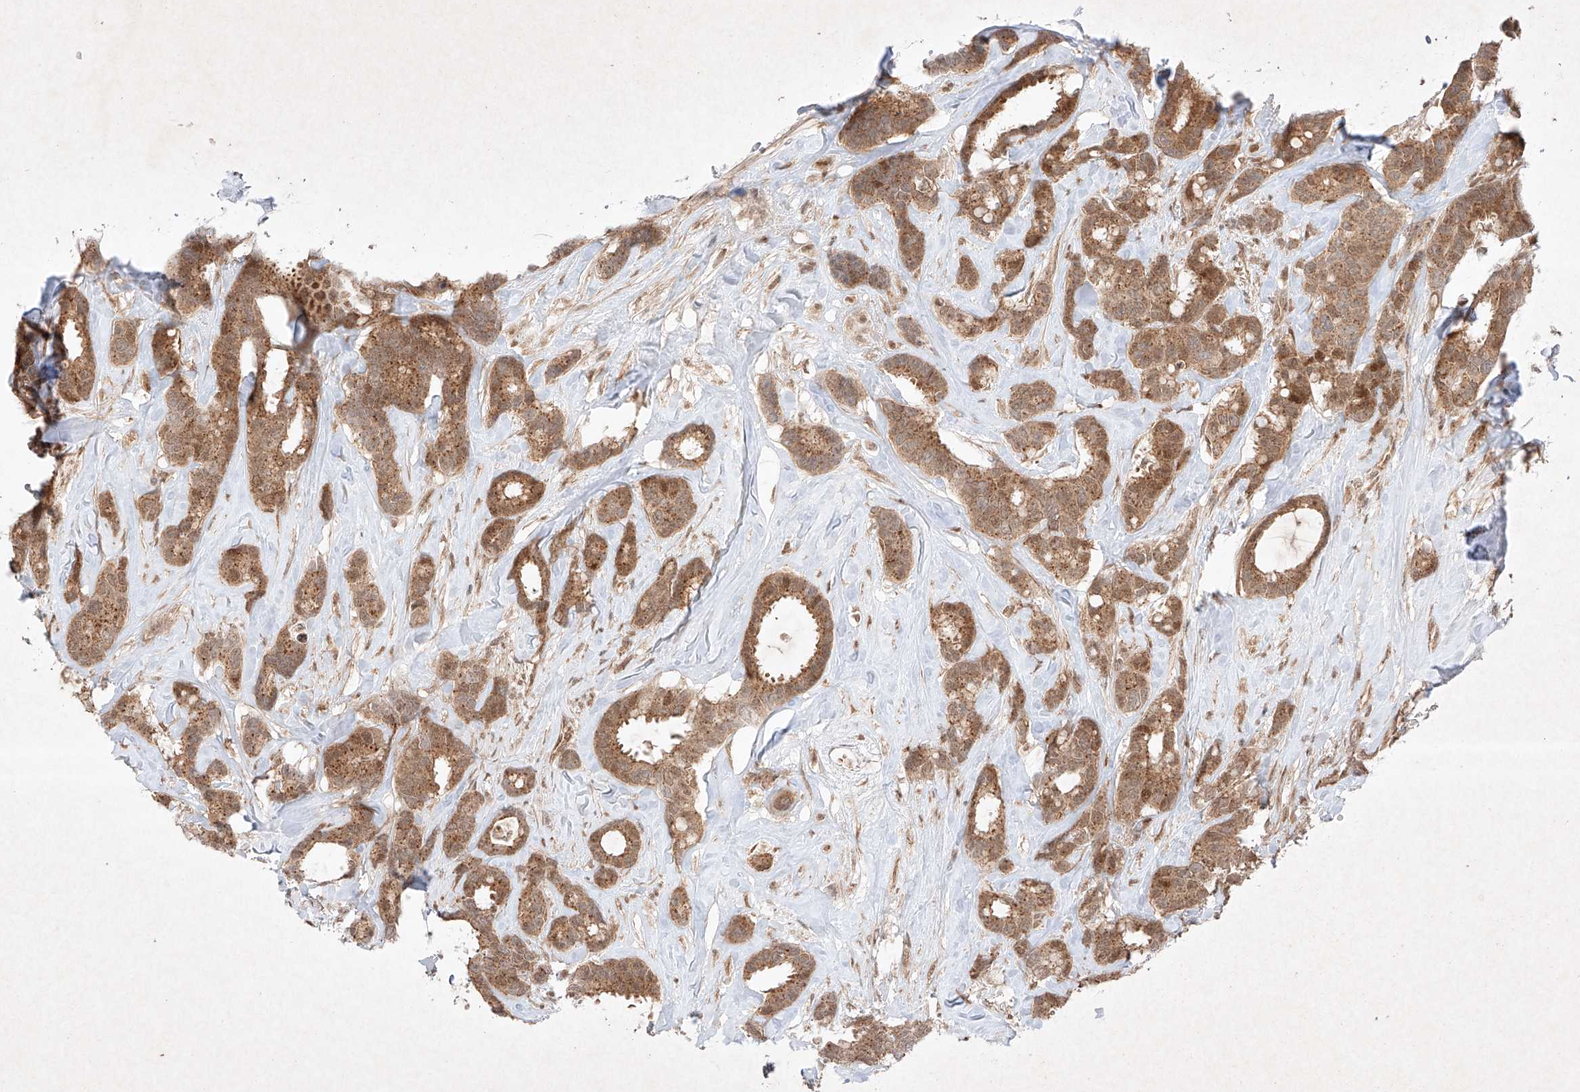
{"staining": {"intensity": "moderate", "quantity": ">75%", "location": "cytoplasmic/membranous"}, "tissue": "breast cancer", "cell_type": "Tumor cells", "image_type": "cancer", "snomed": [{"axis": "morphology", "description": "Duct carcinoma"}, {"axis": "topography", "description": "Breast"}], "caption": "High-power microscopy captured an immunohistochemistry (IHC) photomicrograph of breast infiltrating ductal carcinoma, revealing moderate cytoplasmic/membranous expression in about >75% of tumor cells. The staining is performed using DAB (3,3'-diaminobenzidine) brown chromogen to label protein expression. The nuclei are counter-stained blue using hematoxylin.", "gene": "RNF31", "patient": {"sex": "female", "age": 87}}